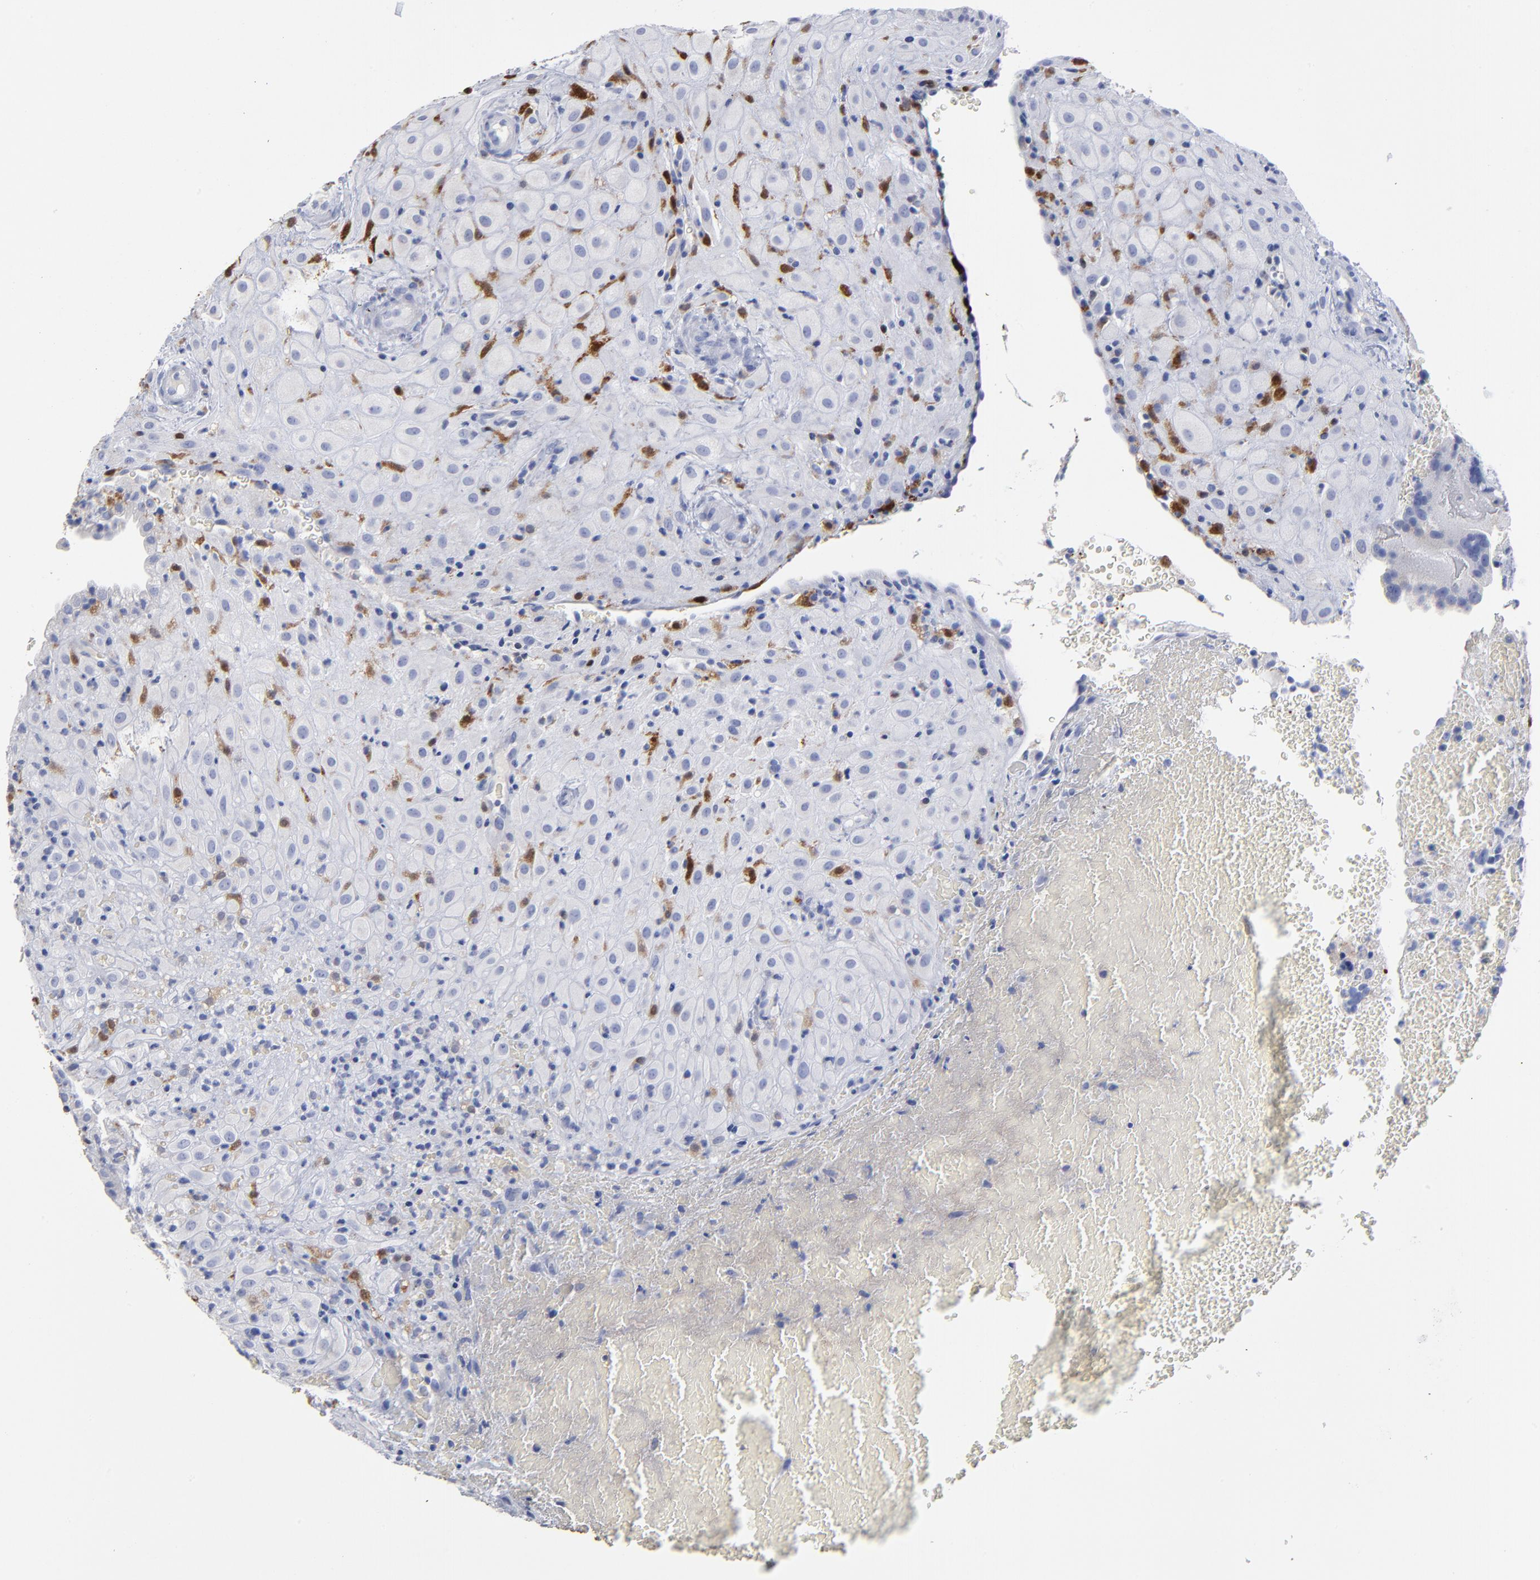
{"staining": {"intensity": "negative", "quantity": "none", "location": "none"}, "tissue": "placenta", "cell_type": "Decidual cells", "image_type": "normal", "snomed": [{"axis": "morphology", "description": "Normal tissue, NOS"}, {"axis": "topography", "description": "Placenta"}], "caption": "An immunohistochemistry (IHC) micrograph of unremarkable placenta is shown. There is no staining in decidual cells of placenta.", "gene": "PTP4A1", "patient": {"sex": "female", "age": 19}}